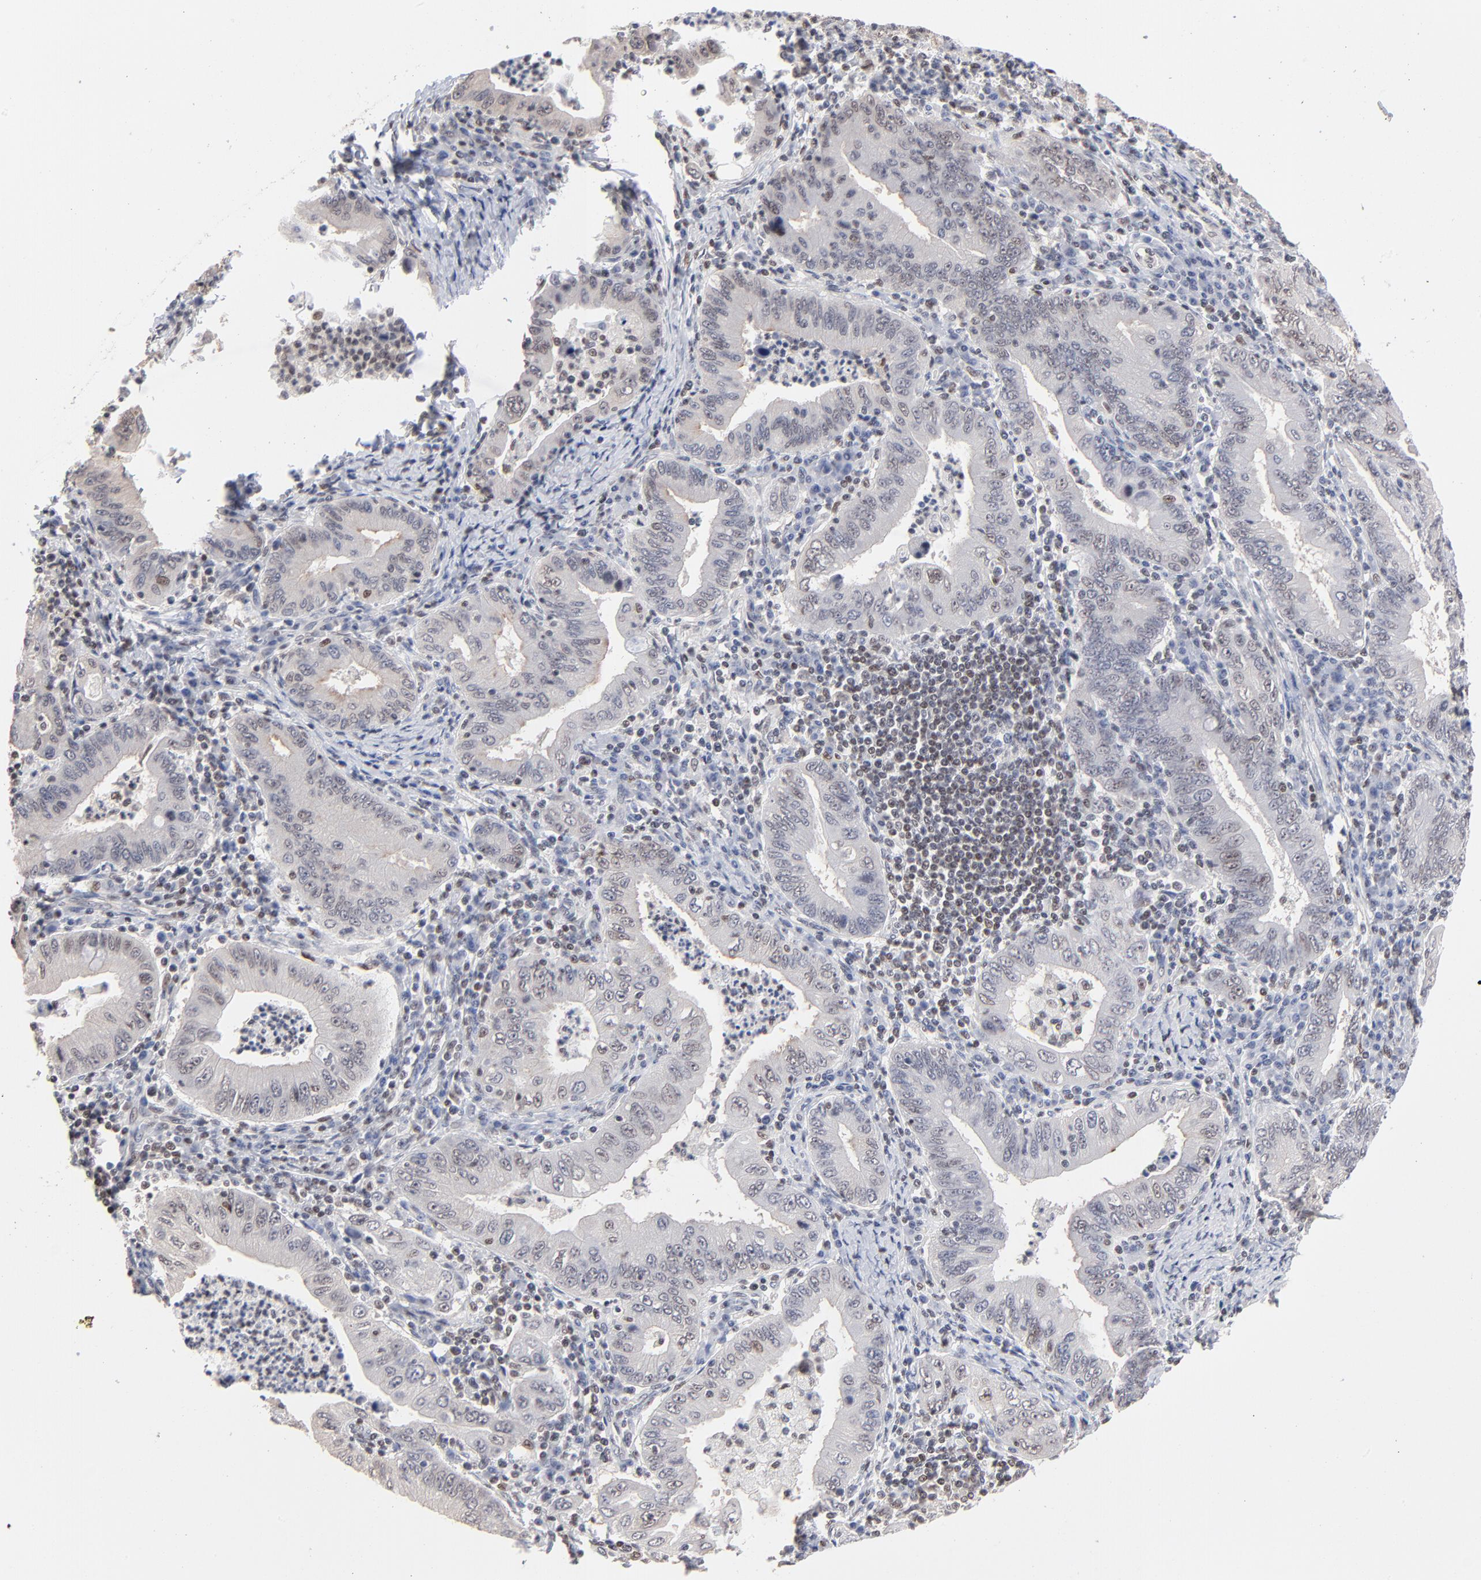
{"staining": {"intensity": "negative", "quantity": "none", "location": "none"}, "tissue": "stomach cancer", "cell_type": "Tumor cells", "image_type": "cancer", "snomed": [{"axis": "morphology", "description": "Normal tissue, NOS"}, {"axis": "morphology", "description": "Adenocarcinoma, NOS"}, {"axis": "topography", "description": "Esophagus"}, {"axis": "topography", "description": "Stomach, upper"}, {"axis": "topography", "description": "Peripheral nerve tissue"}], "caption": "Immunohistochemistry of human stomach cancer displays no staining in tumor cells.", "gene": "MAX", "patient": {"sex": "male", "age": 62}}